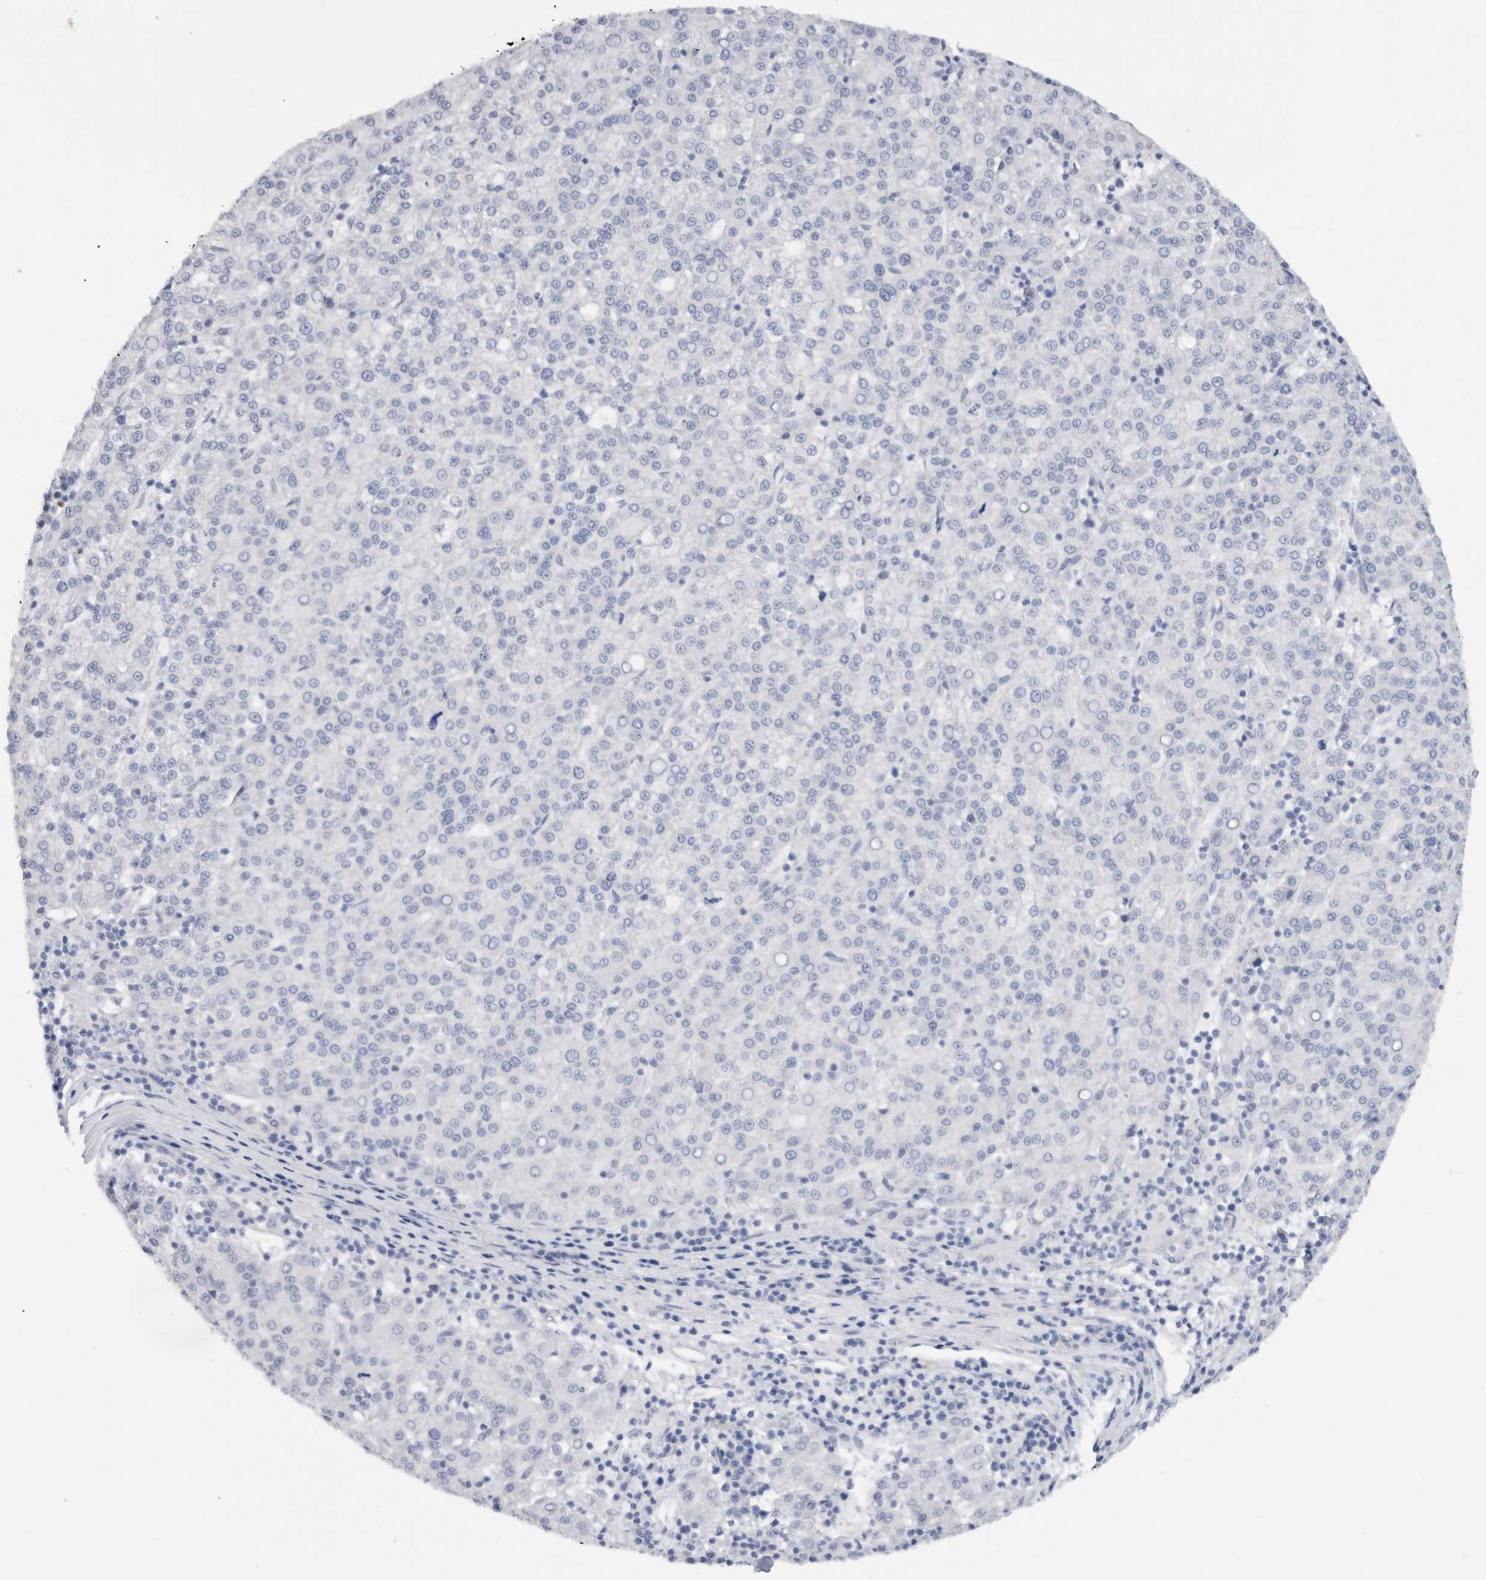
{"staining": {"intensity": "negative", "quantity": "none", "location": "none"}, "tissue": "liver cancer", "cell_type": "Tumor cells", "image_type": "cancer", "snomed": [{"axis": "morphology", "description": "Carcinoma, Hepatocellular, NOS"}, {"axis": "topography", "description": "Liver"}], "caption": "Human liver hepatocellular carcinoma stained for a protein using immunohistochemistry (IHC) displays no staining in tumor cells.", "gene": "COPS7A", "patient": {"sex": "female", "age": 58}}